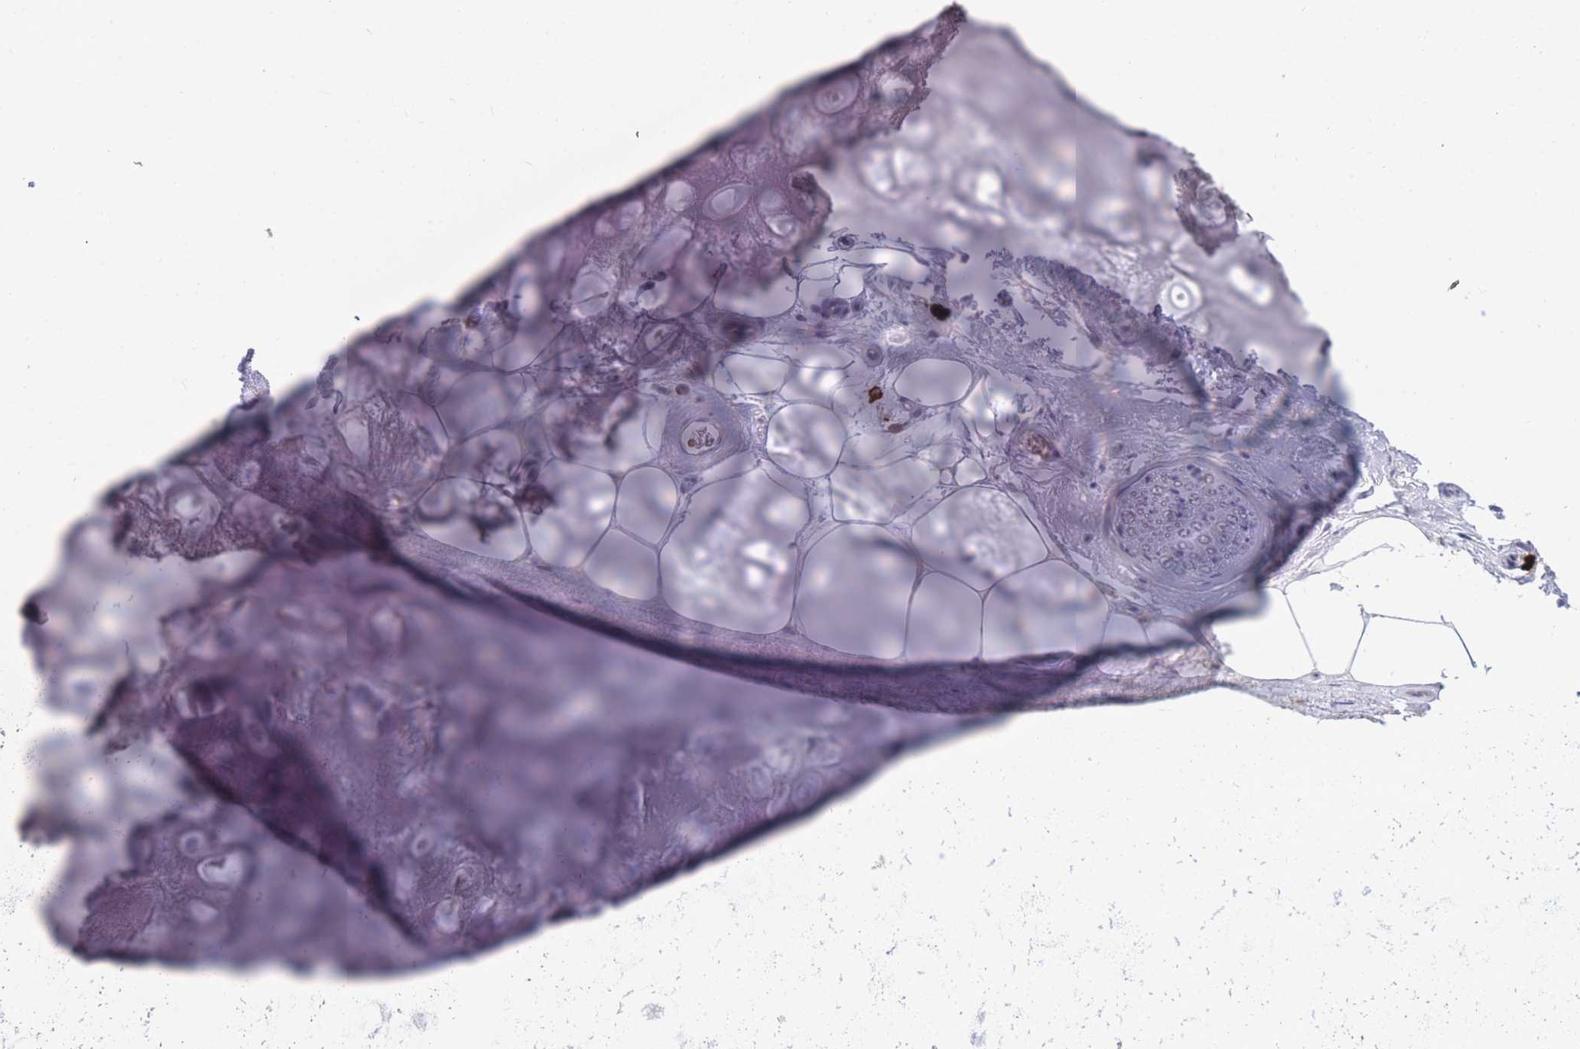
{"staining": {"intensity": "negative", "quantity": "none", "location": "none"}, "tissue": "adipose tissue", "cell_type": "Adipocytes", "image_type": "normal", "snomed": [{"axis": "morphology", "description": "Normal tissue, NOS"}, {"axis": "topography", "description": "Cartilage tissue"}], "caption": "Immunohistochemistry micrograph of normal adipose tissue: human adipose tissue stained with DAB exhibits no significant protein expression in adipocytes.", "gene": "TPSAB1", "patient": {"sex": "male", "age": 81}}